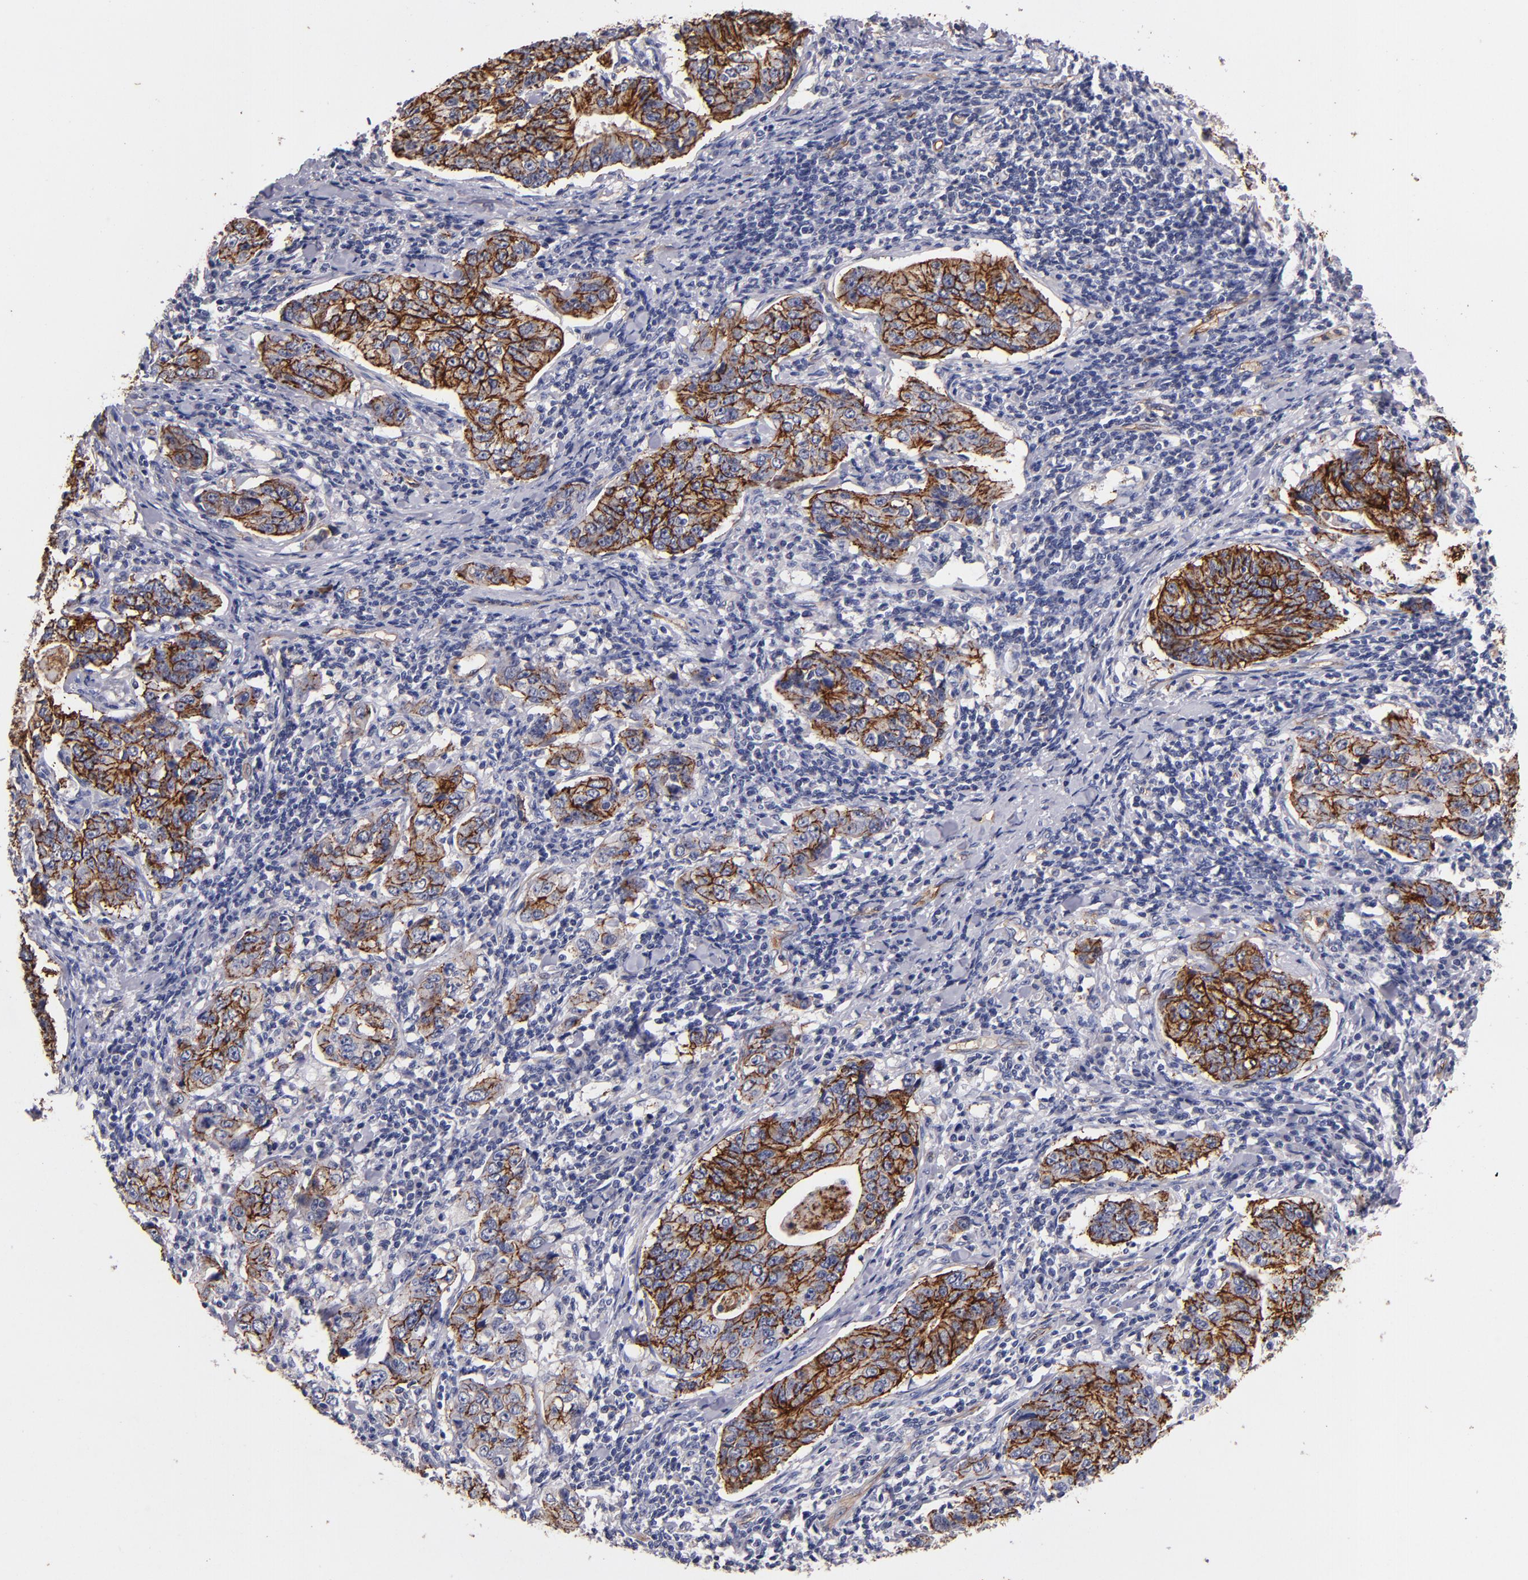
{"staining": {"intensity": "strong", "quantity": ">75%", "location": "cytoplasmic/membranous"}, "tissue": "stomach cancer", "cell_type": "Tumor cells", "image_type": "cancer", "snomed": [{"axis": "morphology", "description": "Adenocarcinoma, NOS"}, {"axis": "topography", "description": "Esophagus"}, {"axis": "topography", "description": "Stomach"}], "caption": "The photomicrograph displays staining of stomach cancer (adenocarcinoma), revealing strong cytoplasmic/membranous protein staining (brown color) within tumor cells.", "gene": "CLDN5", "patient": {"sex": "male", "age": 74}}